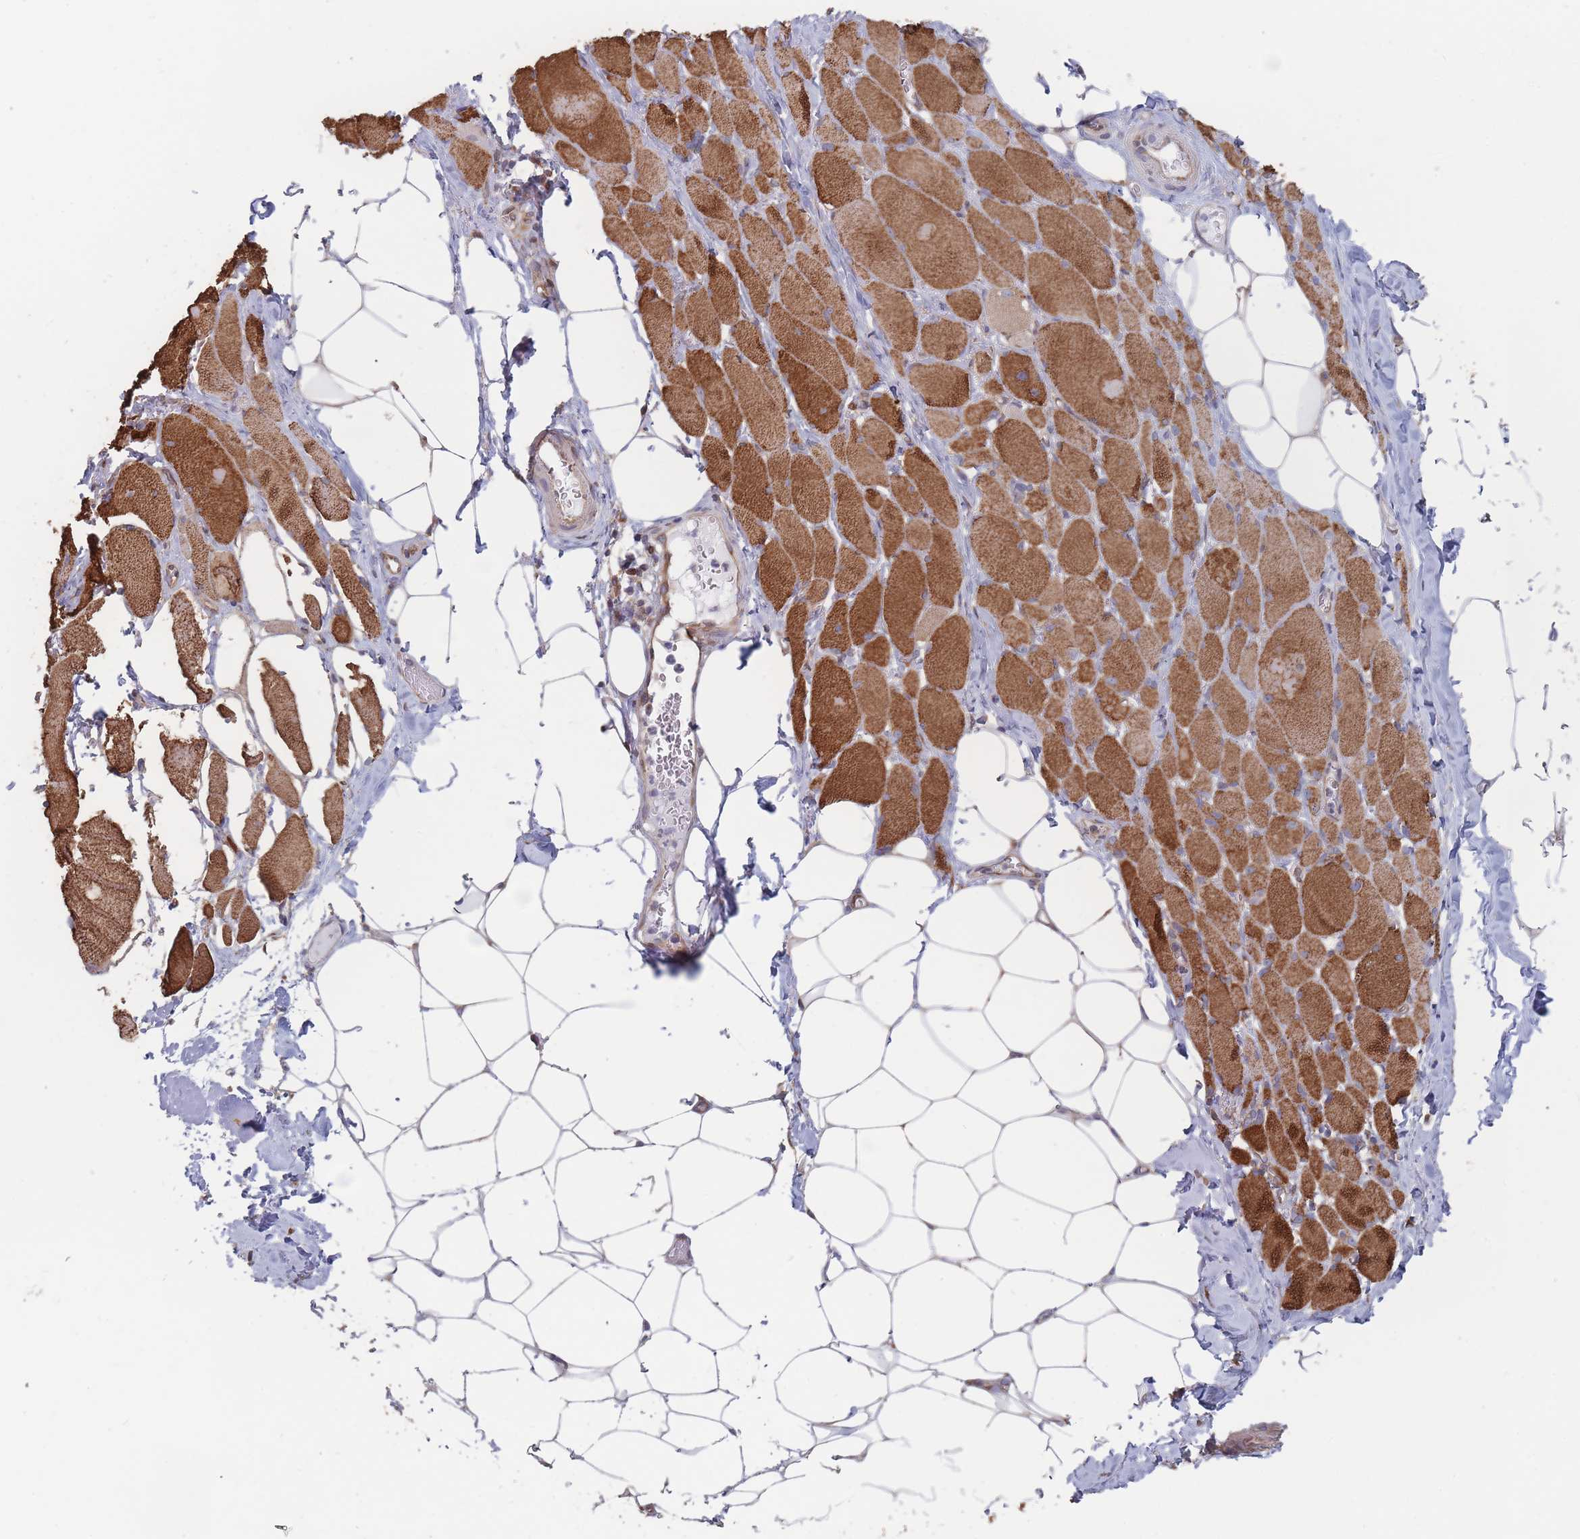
{"staining": {"intensity": "strong", "quantity": ">75%", "location": "cytoplasmic/membranous"}, "tissue": "skeletal muscle", "cell_type": "Myocytes", "image_type": "normal", "snomed": [{"axis": "morphology", "description": "Normal tissue, NOS"}, {"axis": "morphology", "description": "Basal cell carcinoma"}, {"axis": "topography", "description": "Skeletal muscle"}], "caption": "Immunohistochemistry image of unremarkable skeletal muscle stained for a protein (brown), which exhibits high levels of strong cytoplasmic/membranous staining in approximately >75% of myocytes.", "gene": "KDSR", "patient": {"sex": "female", "age": 64}}